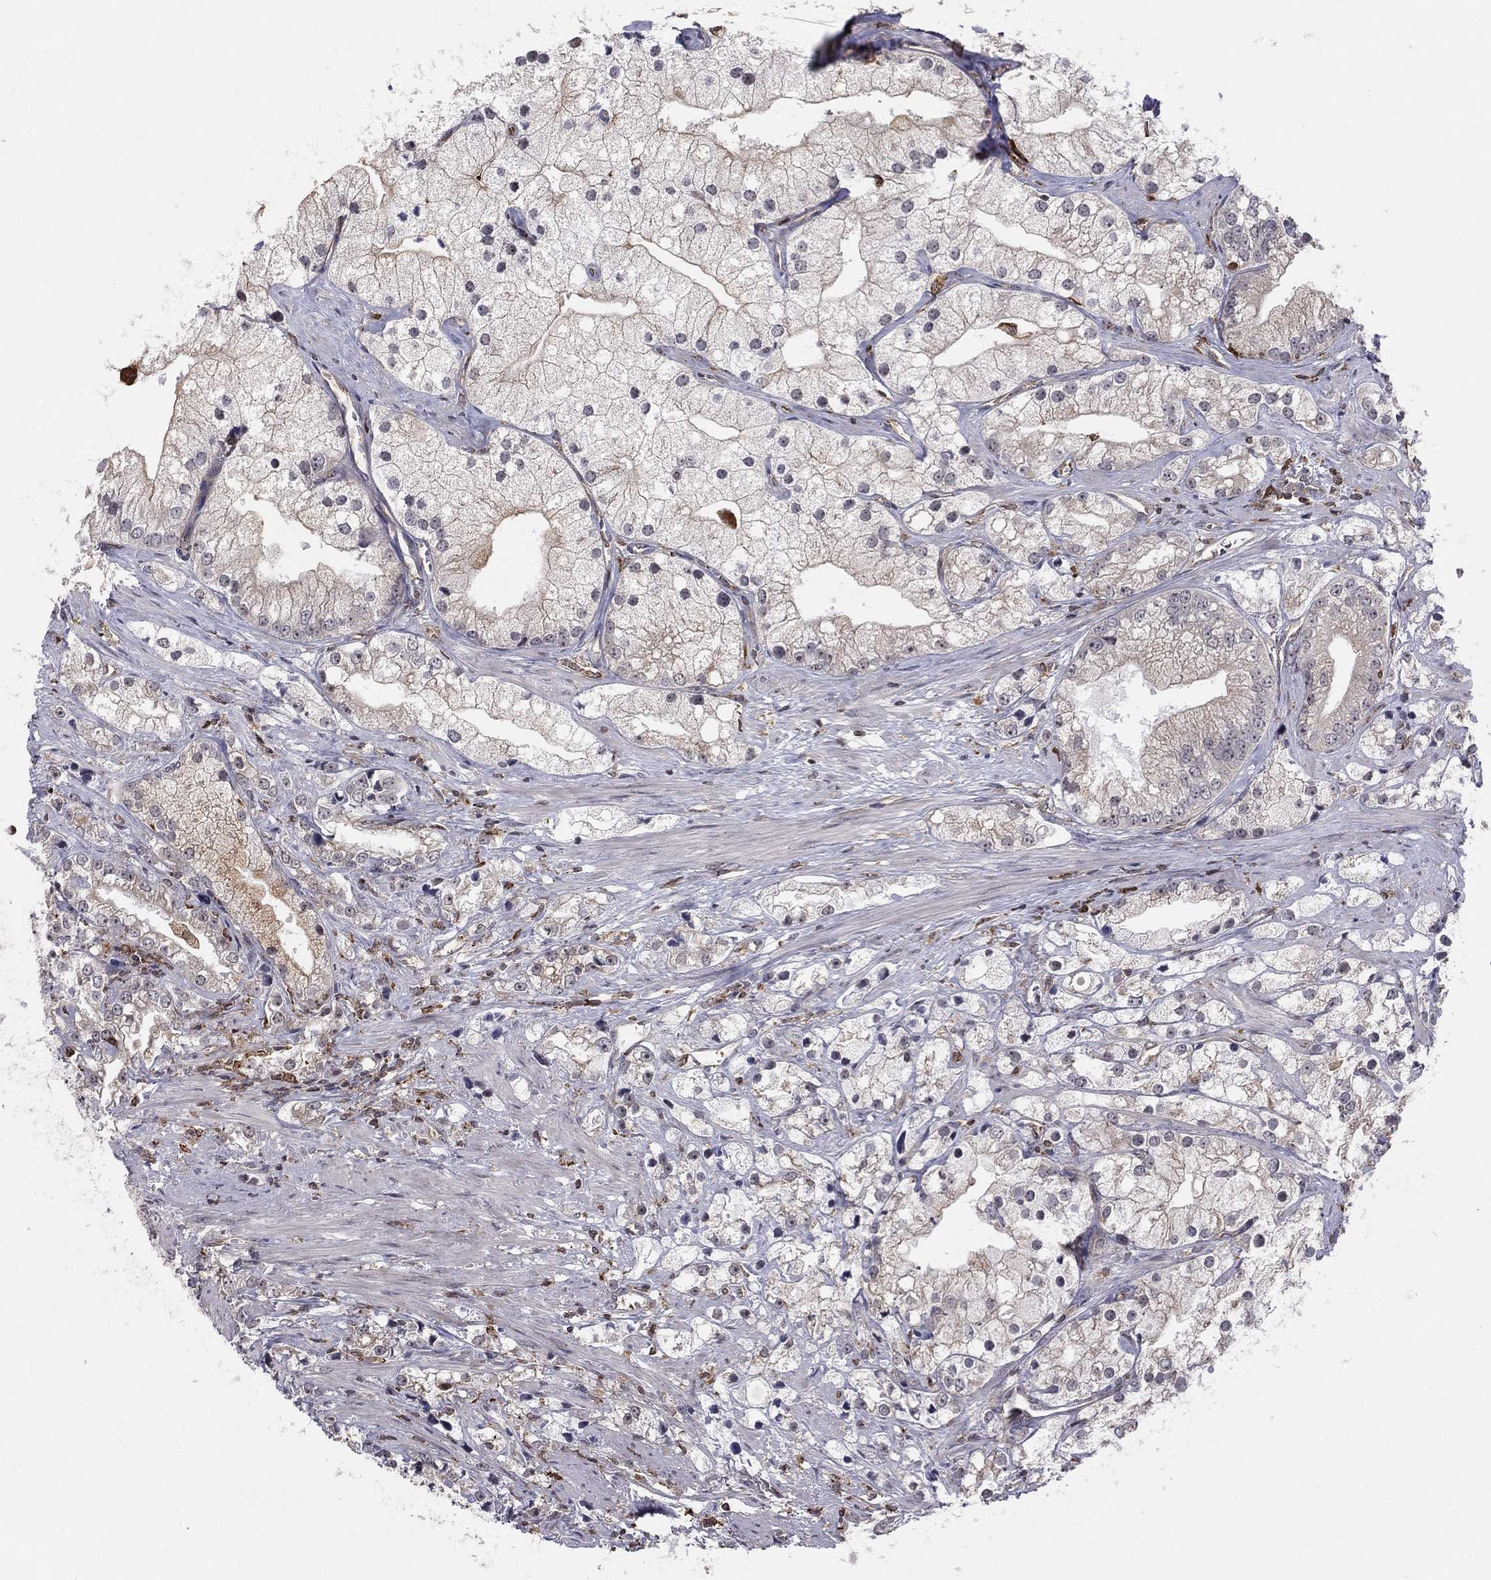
{"staining": {"intensity": "negative", "quantity": "none", "location": "none"}, "tissue": "prostate cancer", "cell_type": "Tumor cells", "image_type": "cancer", "snomed": [{"axis": "morphology", "description": "Adenocarcinoma, NOS"}, {"axis": "topography", "description": "Prostate and seminal vesicle, NOS"}, {"axis": "topography", "description": "Prostate"}], "caption": "Tumor cells show no significant expression in prostate cancer.", "gene": "PLCB2", "patient": {"sex": "male", "age": 79}}